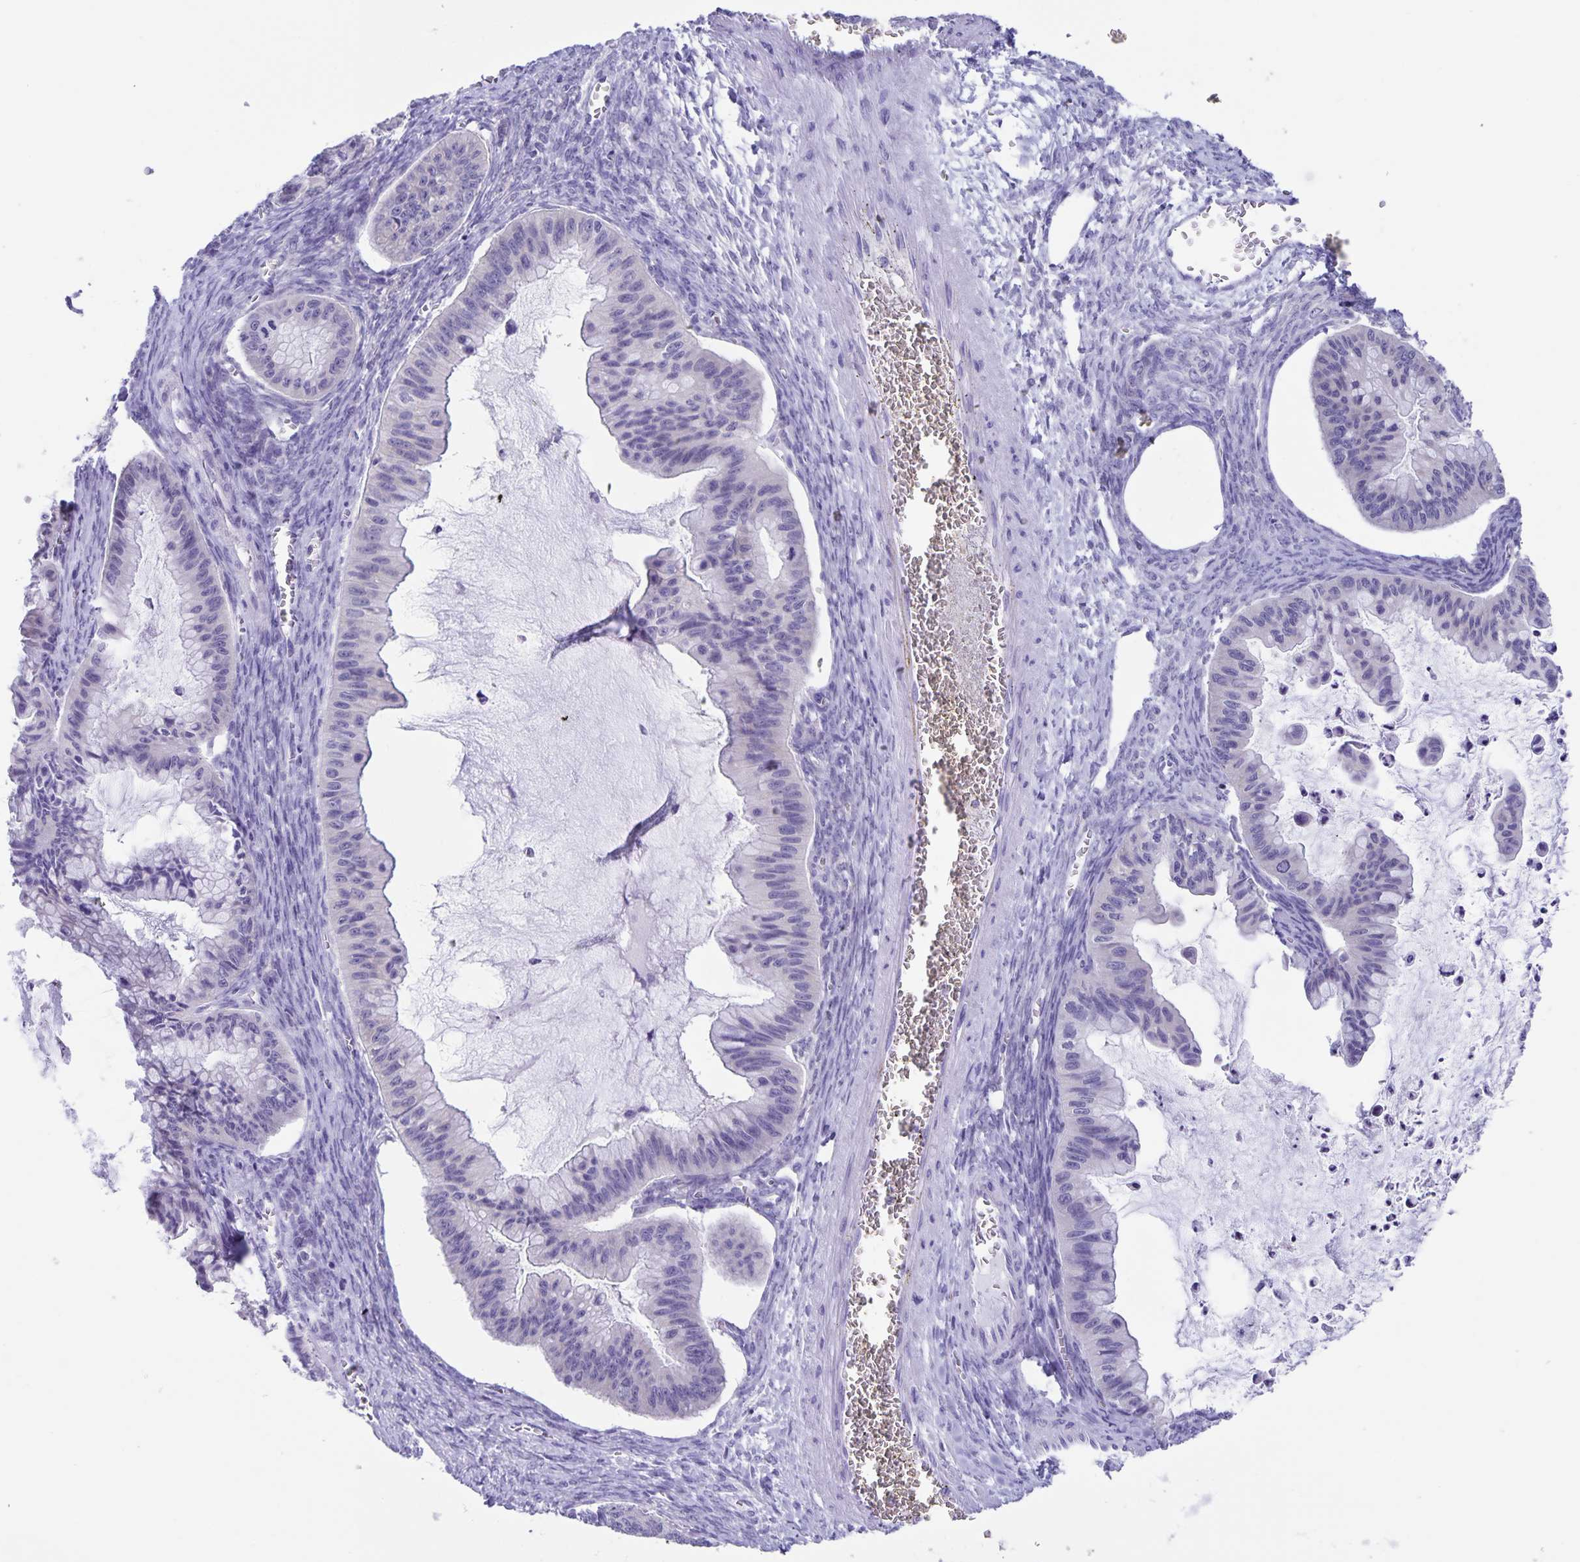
{"staining": {"intensity": "negative", "quantity": "none", "location": "none"}, "tissue": "ovarian cancer", "cell_type": "Tumor cells", "image_type": "cancer", "snomed": [{"axis": "morphology", "description": "Cystadenocarcinoma, mucinous, NOS"}, {"axis": "topography", "description": "Ovary"}], "caption": "Immunohistochemistry (IHC) micrograph of ovarian cancer stained for a protein (brown), which exhibits no staining in tumor cells. (Stains: DAB IHC with hematoxylin counter stain, Microscopy: brightfield microscopy at high magnification).", "gene": "CAPSL", "patient": {"sex": "female", "age": 72}}